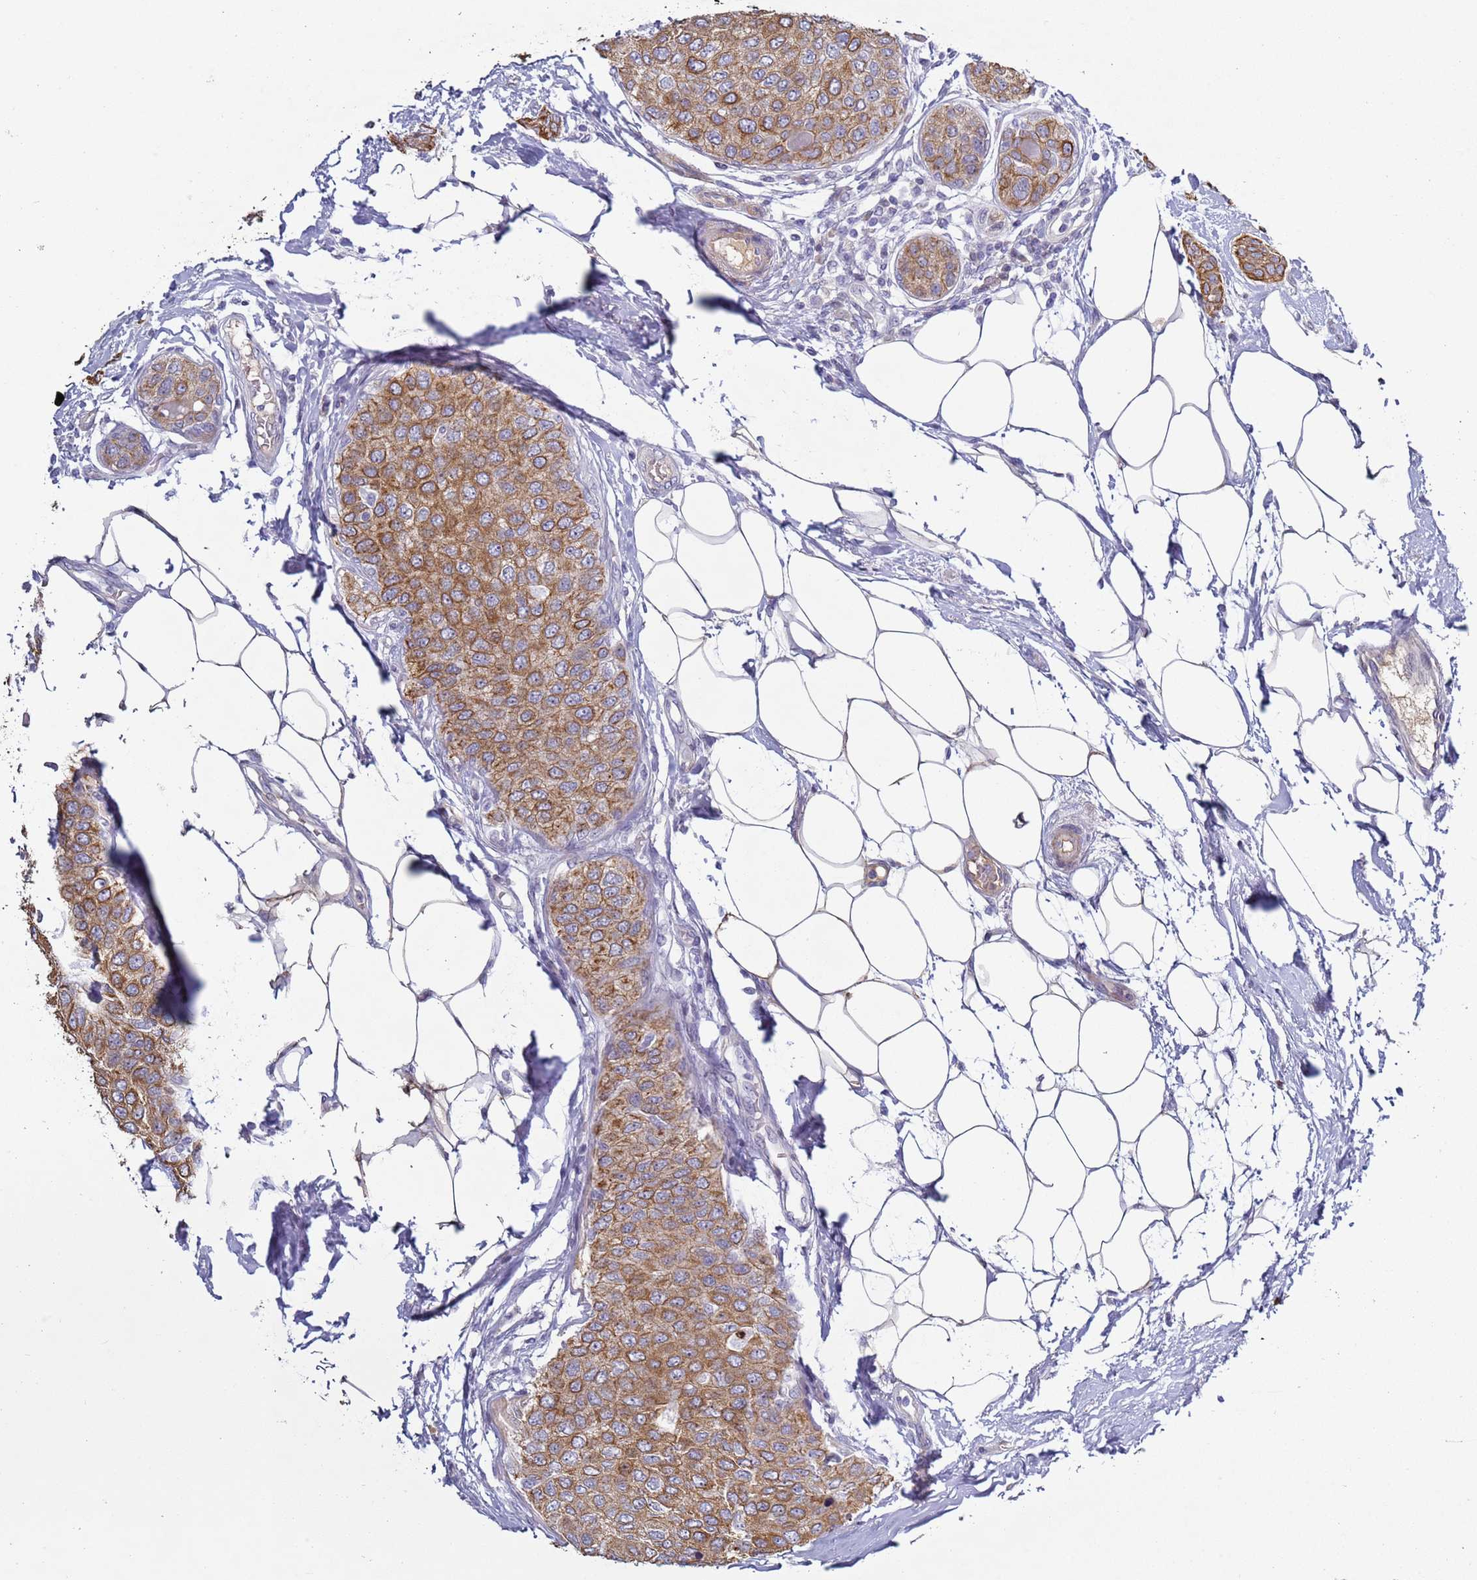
{"staining": {"intensity": "strong", "quantity": ">75%", "location": "cytoplasmic/membranous"}, "tissue": "breast cancer", "cell_type": "Tumor cells", "image_type": "cancer", "snomed": [{"axis": "morphology", "description": "Duct carcinoma"}, {"axis": "topography", "description": "Breast"}], "caption": "Immunohistochemical staining of human breast infiltrating ductal carcinoma shows high levels of strong cytoplasmic/membranous protein positivity in about >75% of tumor cells. (brown staining indicates protein expression, while blue staining denotes nuclei).", "gene": "NPAP1", "patient": {"sex": "female", "age": 72}}